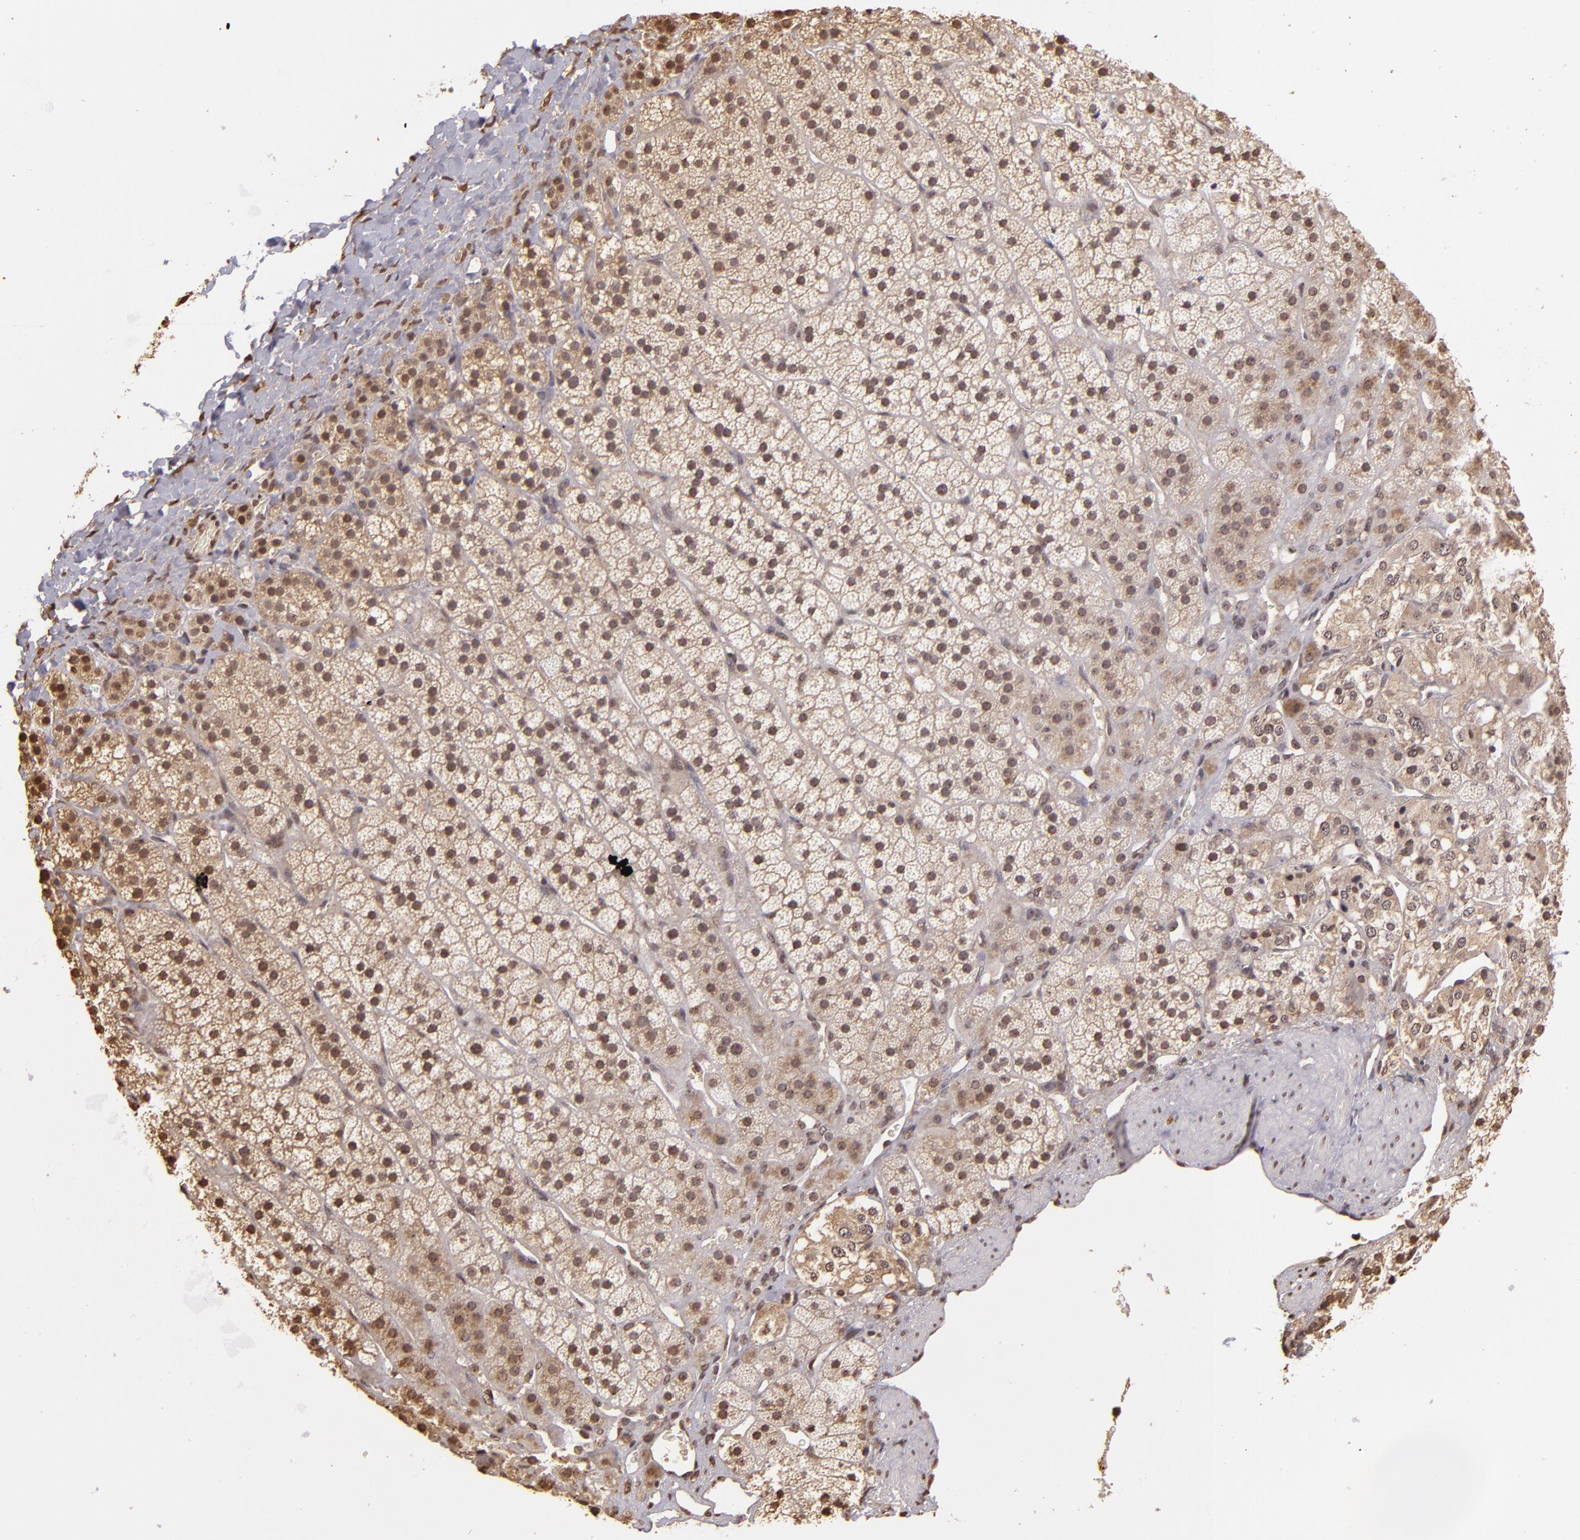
{"staining": {"intensity": "weak", "quantity": ">75%", "location": "nuclear"}, "tissue": "adrenal gland", "cell_type": "Glandular cells", "image_type": "normal", "snomed": [{"axis": "morphology", "description": "Normal tissue, NOS"}, {"axis": "topography", "description": "Adrenal gland"}], "caption": "A histopathology image of adrenal gland stained for a protein reveals weak nuclear brown staining in glandular cells. (DAB IHC, brown staining for protein, blue staining for nuclei).", "gene": "ARPC2", "patient": {"sex": "female", "age": 44}}